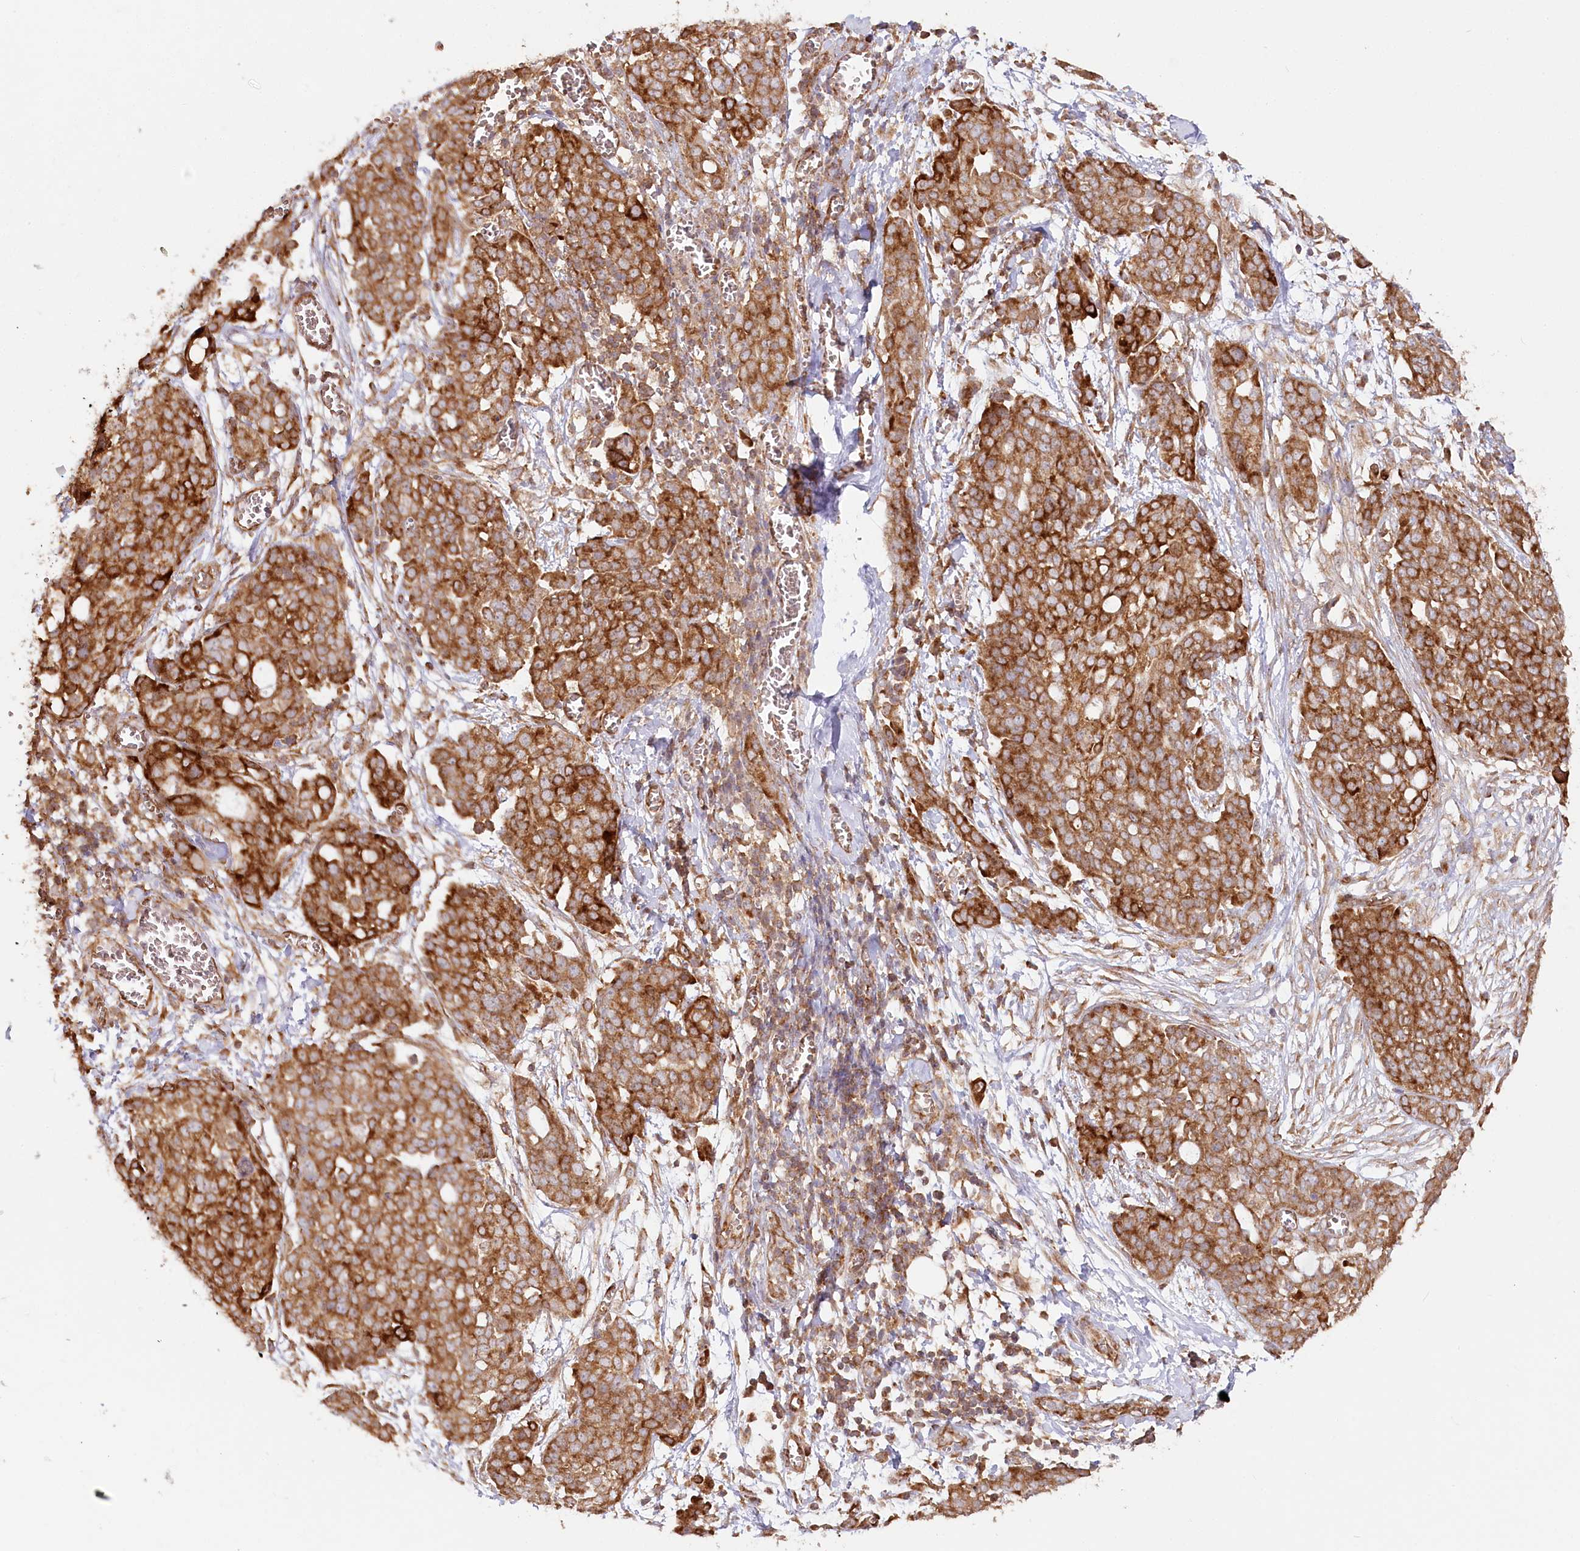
{"staining": {"intensity": "strong", "quantity": ">75%", "location": "cytoplasmic/membranous"}, "tissue": "ovarian cancer", "cell_type": "Tumor cells", "image_type": "cancer", "snomed": [{"axis": "morphology", "description": "Cystadenocarcinoma, serous, NOS"}, {"axis": "topography", "description": "Soft tissue"}, {"axis": "topography", "description": "Ovary"}], "caption": "Immunohistochemistry (IHC) of serous cystadenocarcinoma (ovarian) shows high levels of strong cytoplasmic/membranous staining in about >75% of tumor cells.", "gene": "OTUD4", "patient": {"sex": "female", "age": 57}}